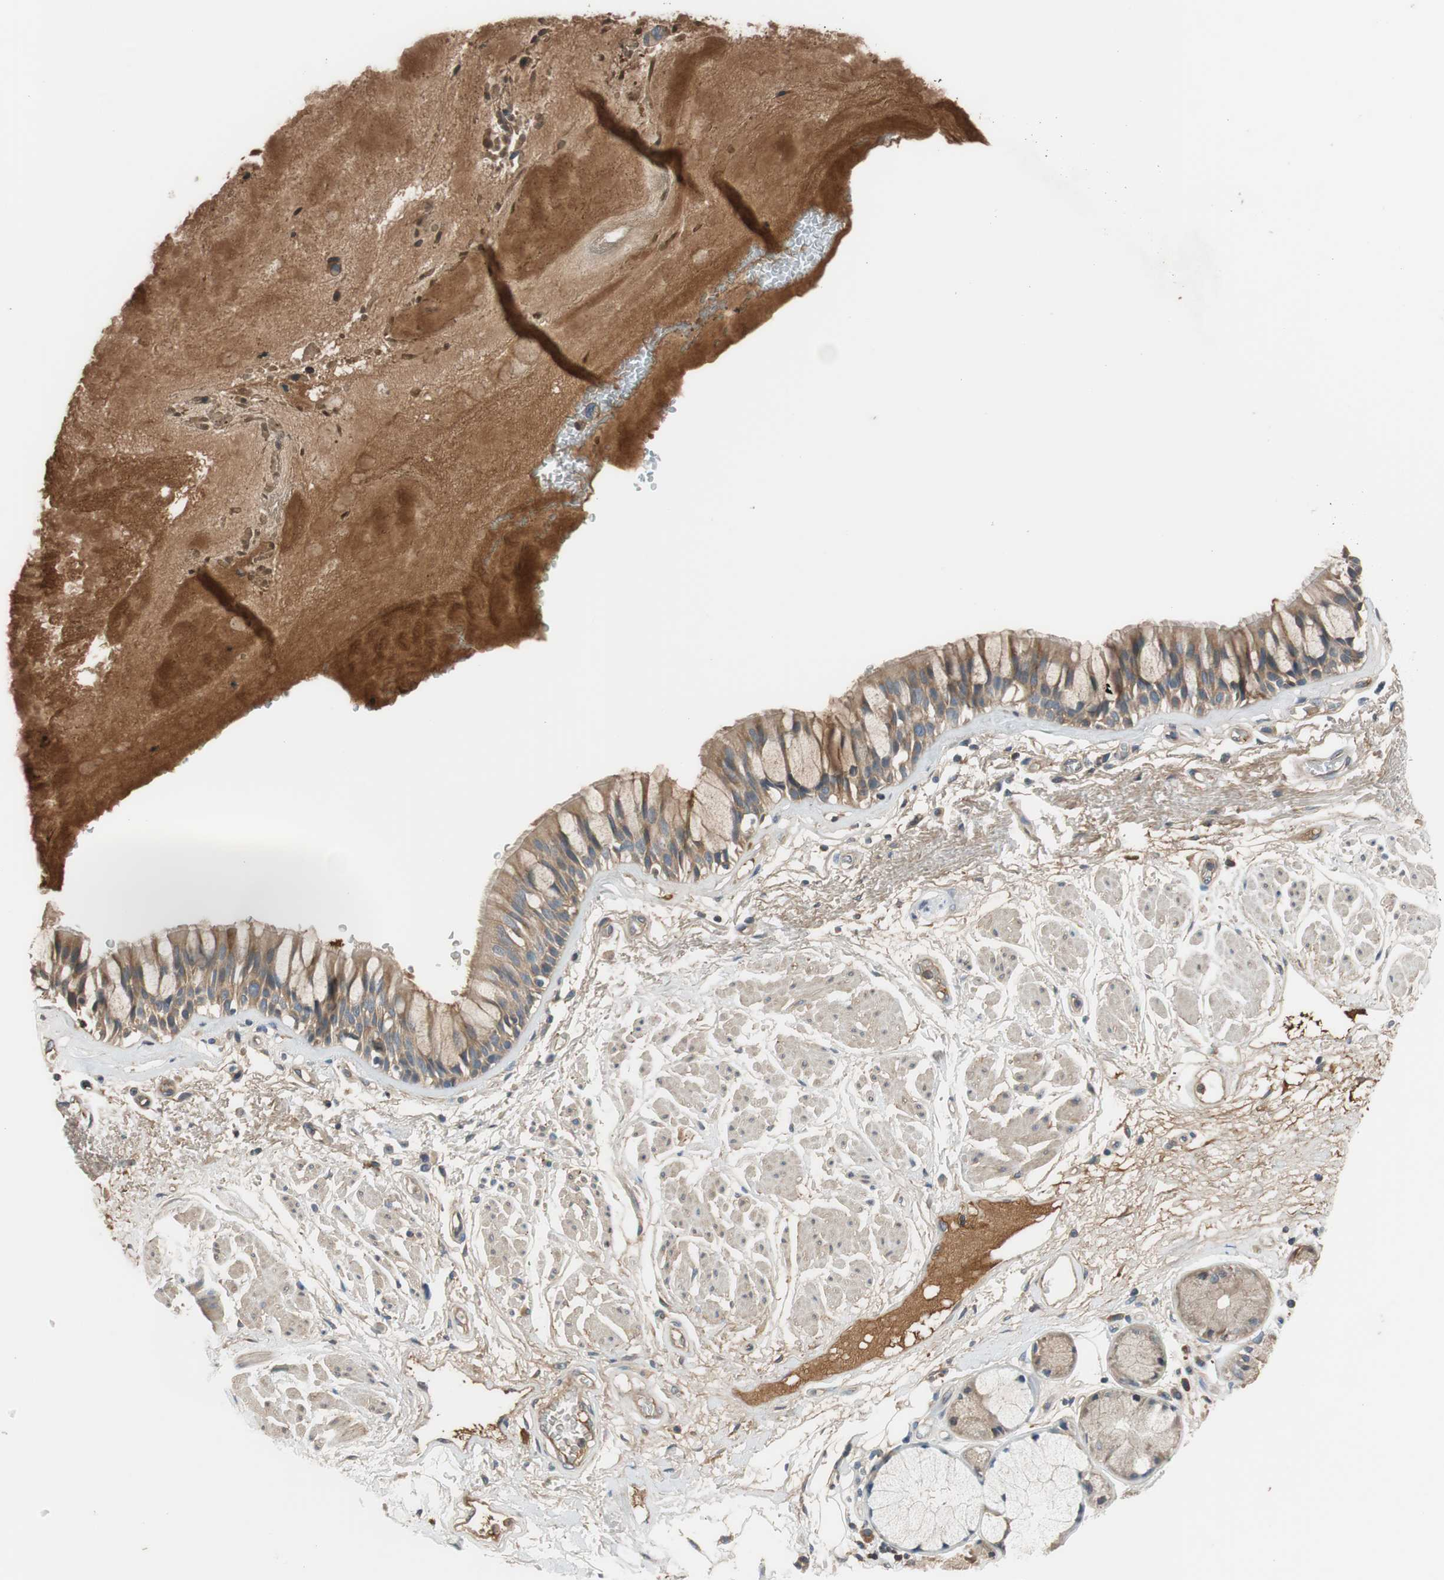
{"staining": {"intensity": "moderate", "quantity": ">75%", "location": "cytoplasmic/membranous"}, "tissue": "bronchus", "cell_type": "Respiratory epithelial cells", "image_type": "normal", "snomed": [{"axis": "morphology", "description": "Normal tissue, NOS"}, {"axis": "topography", "description": "Bronchus"}], "caption": "Approximately >75% of respiratory epithelial cells in benign bronchus display moderate cytoplasmic/membranous protein staining as visualized by brown immunohistochemical staining.", "gene": "C4A", "patient": {"sex": "male", "age": 66}}